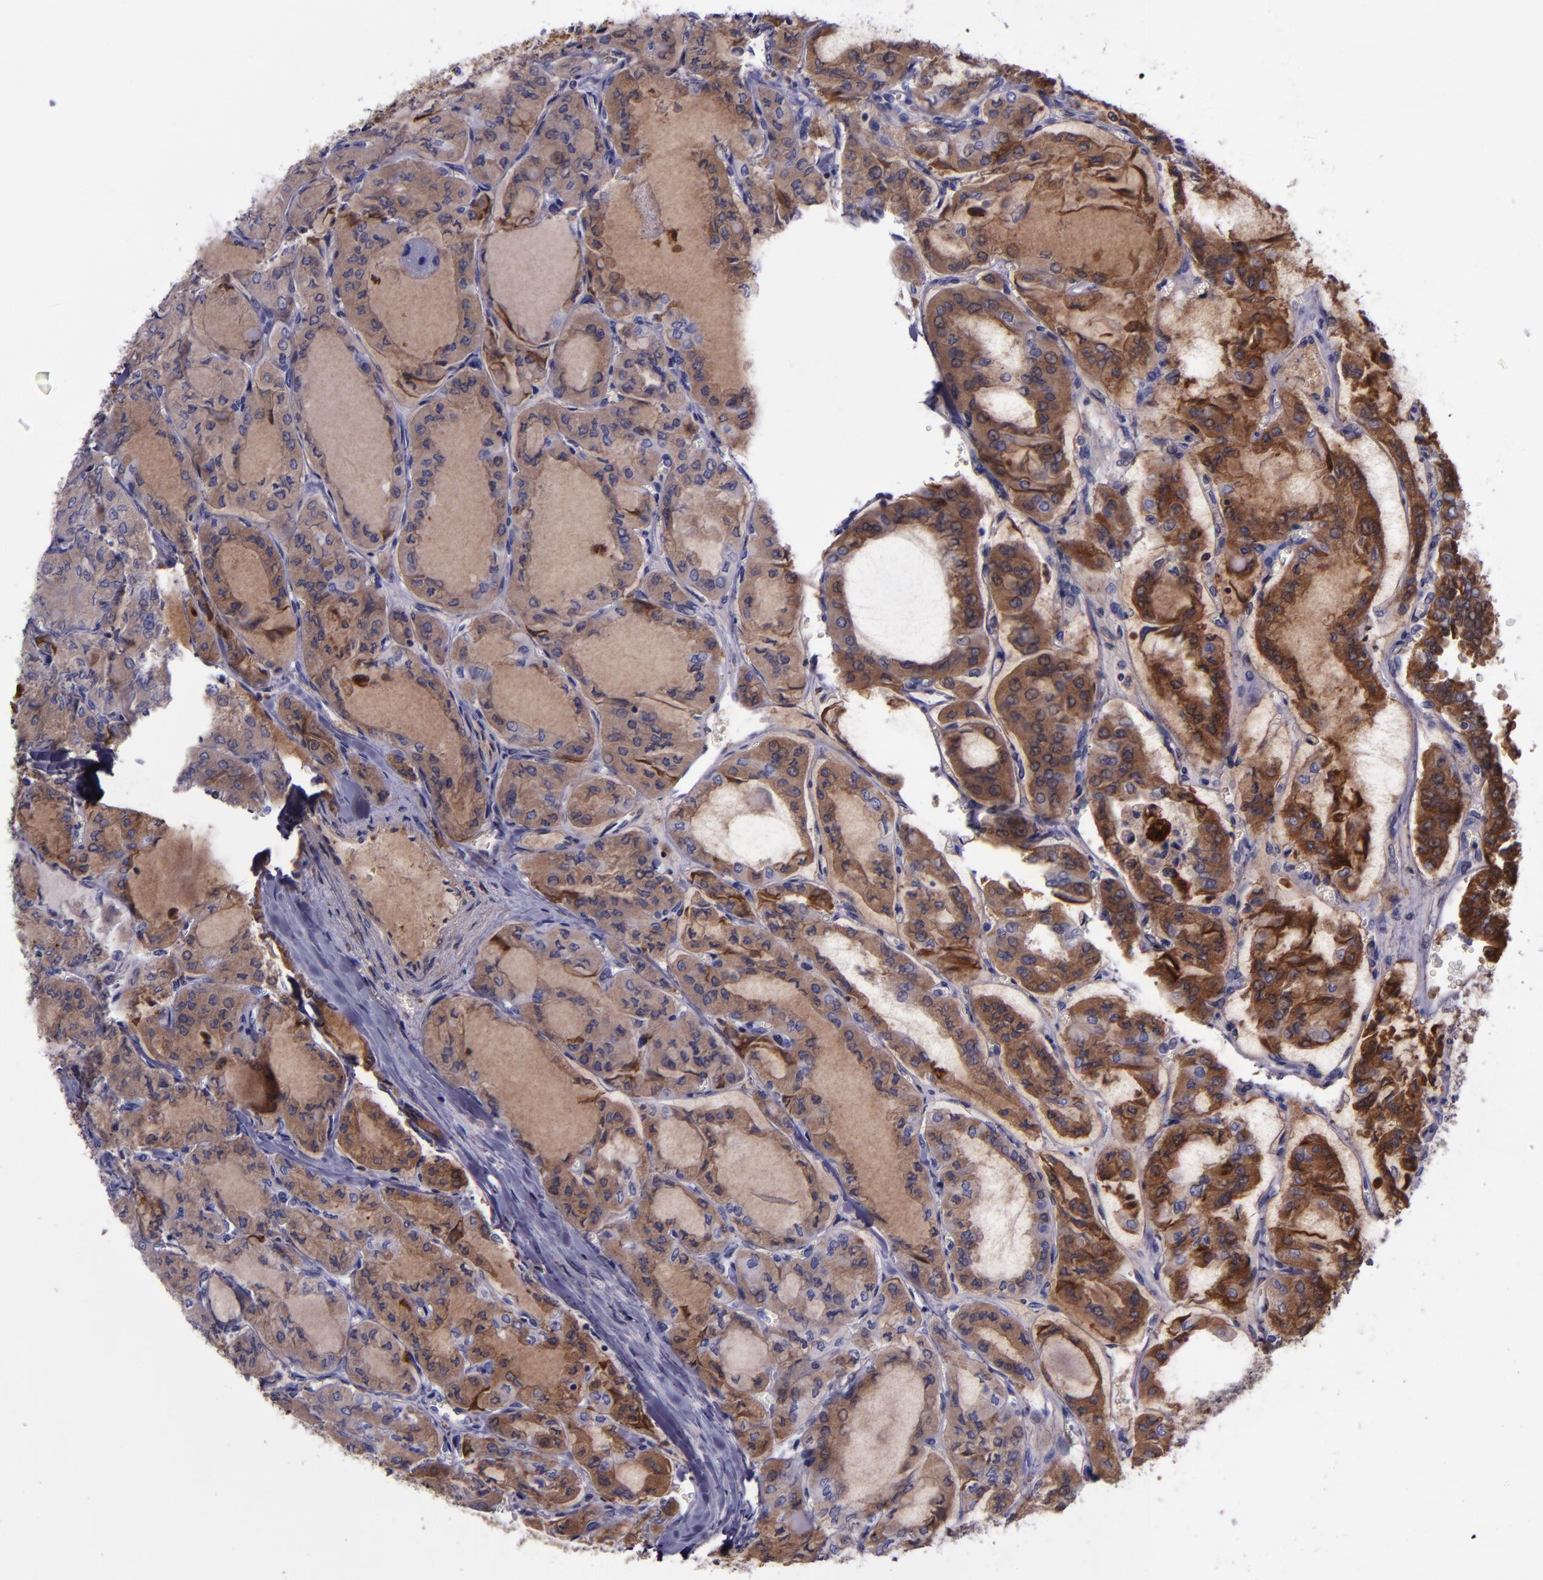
{"staining": {"intensity": "moderate", "quantity": ">75%", "location": "cytoplasmic/membranous"}, "tissue": "thyroid cancer", "cell_type": "Tumor cells", "image_type": "cancer", "snomed": [{"axis": "morphology", "description": "Papillary adenocarcinoma, NOS"}, {"axis": "topography", "description": "Thyroid gland"}], "caption": "About >75% of tumor cells in thyroid papillary adenocarcinoma demonstrate moderate cytoplasmic/membranous protein staining as visualized by brown immunohistochemical staining.", "gene": "APOH", "patient": {"sex": "male", "age": 20}}